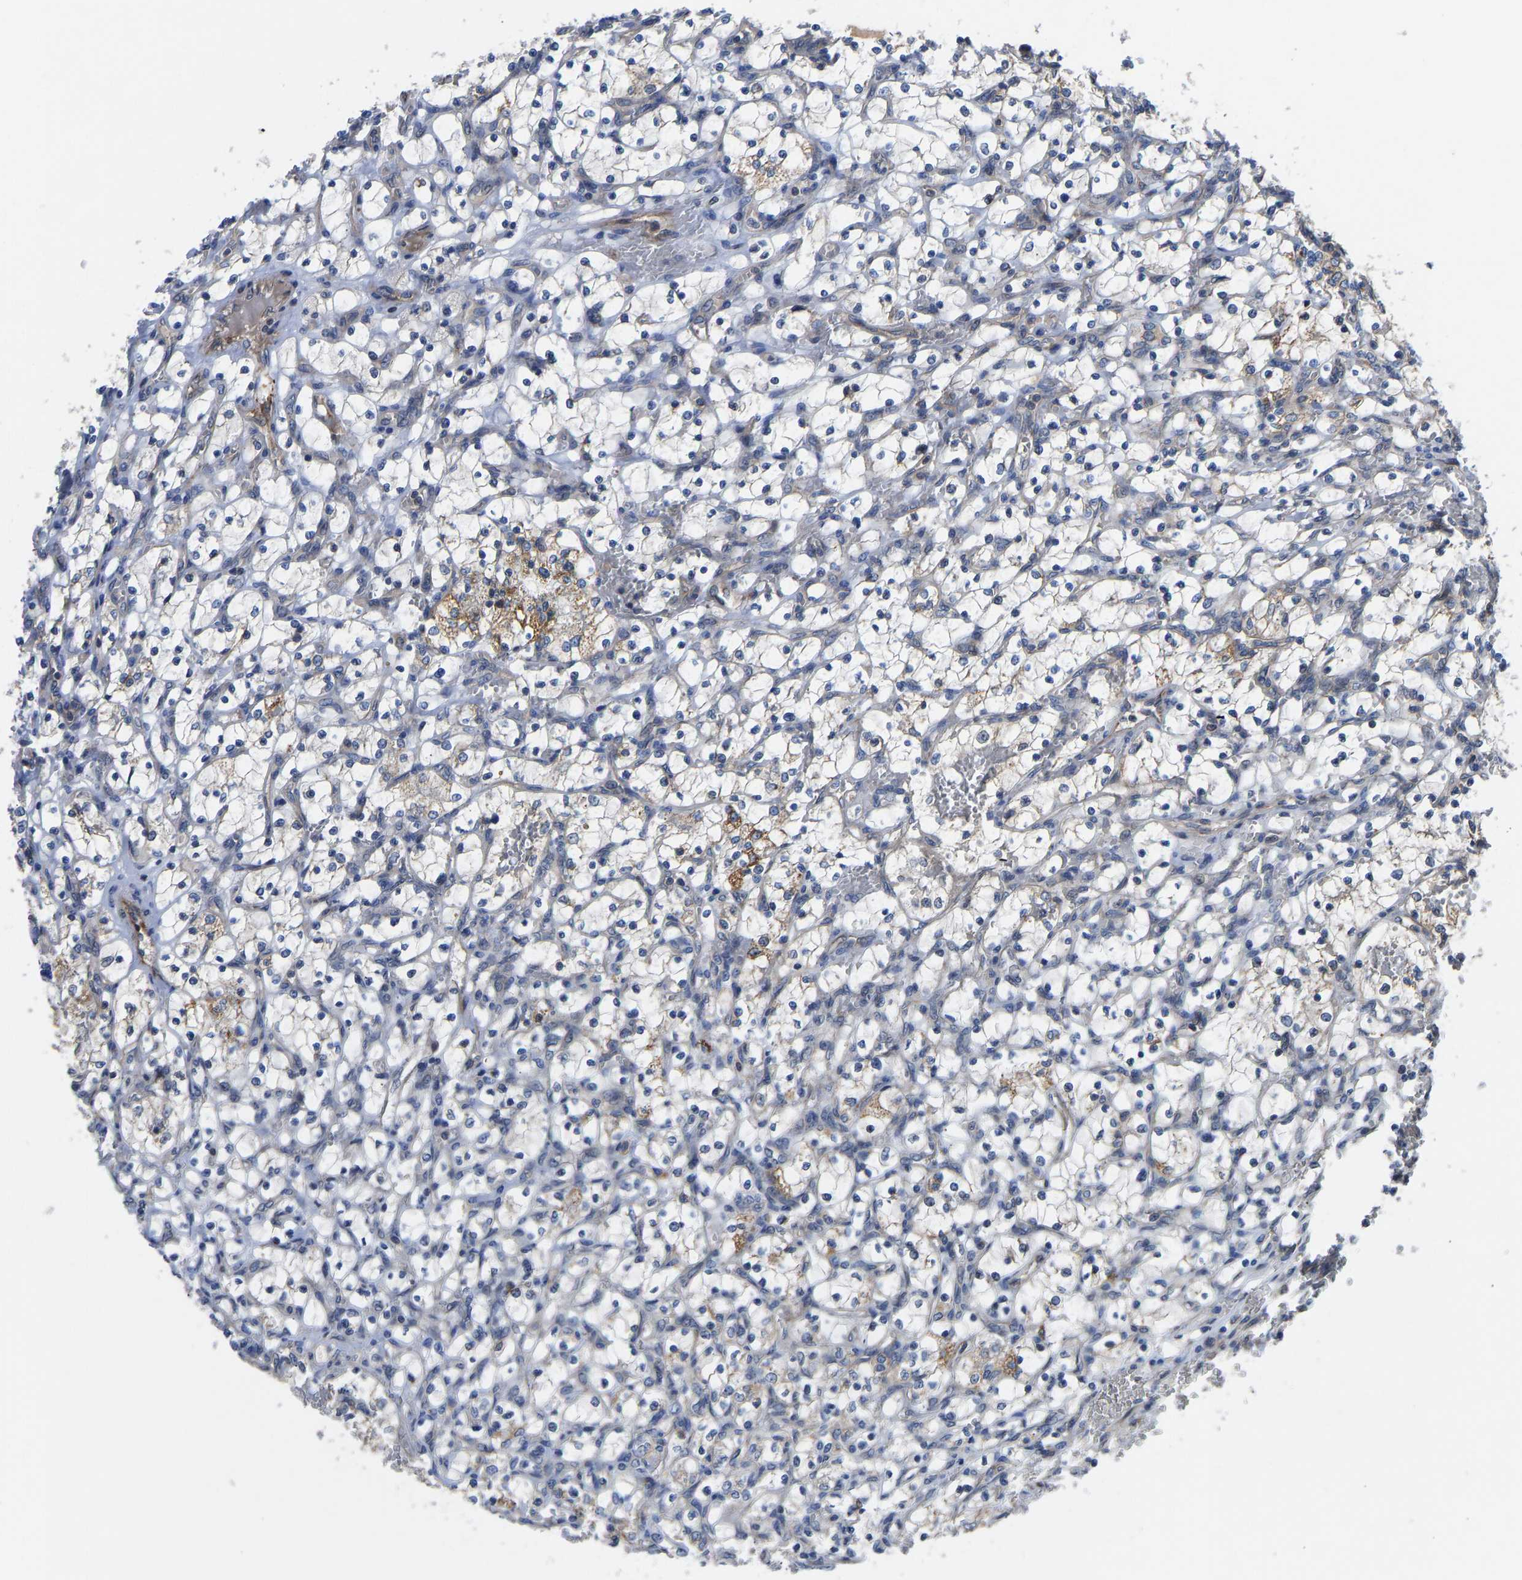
{"staining": {"intensity": "negative", "quantity": "none", "location": "none"}, "tissue": "renal cancer", "cell_type": "Tumor cells", "image_type": "cancer", "snomed": [{"axis": "morphology", "description": "Adenocarcinoma, NOS"}, {"axis": "topography", "description": "Kidney"}], "caption": "Tumor cells show no significant protein staining in renal adenocarcinoma.", "gene": "FRRS1", "patient": {"sex": "female", "age": 69}}